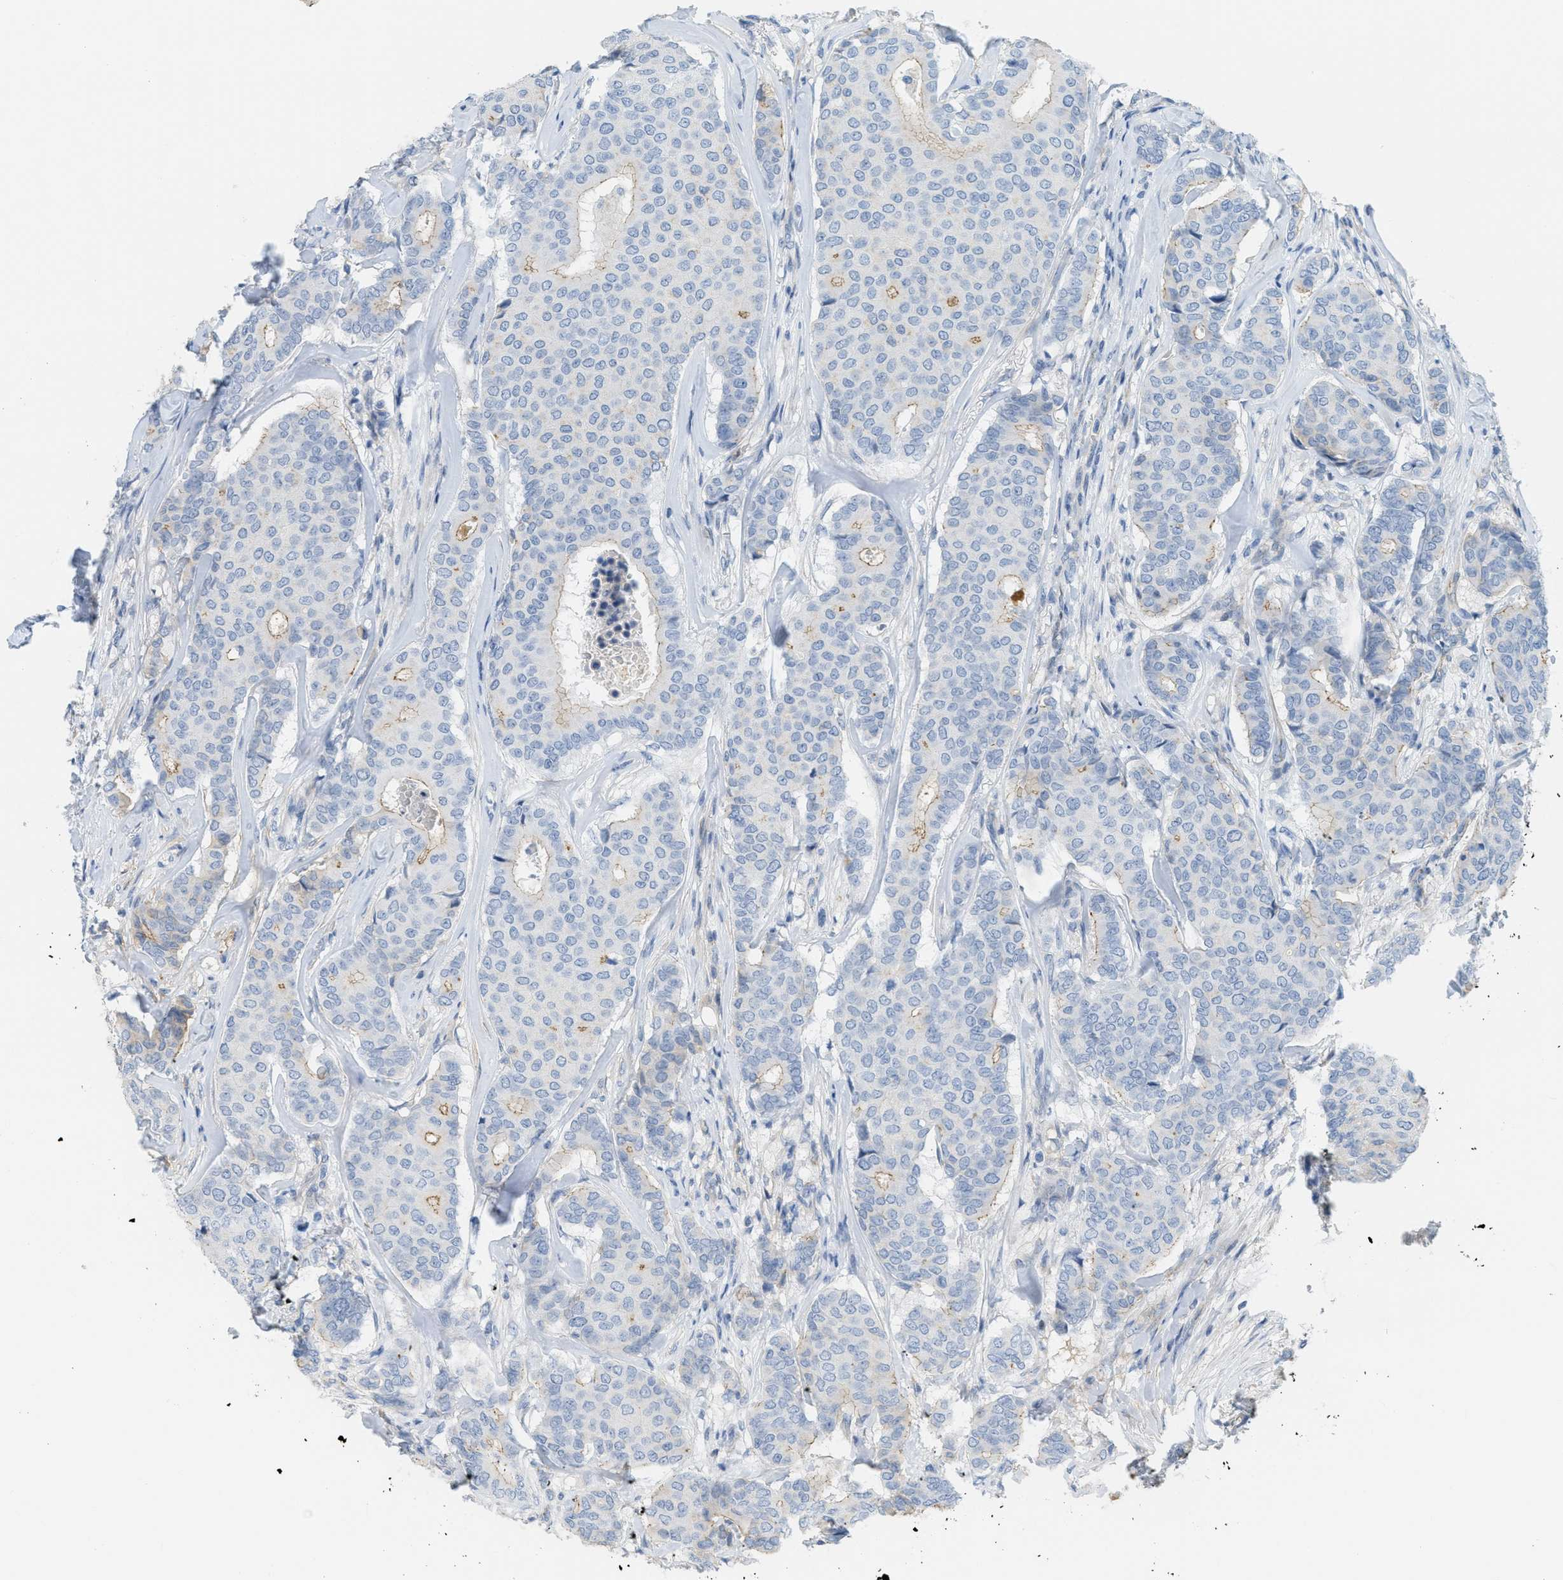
{"staining": {"intensity": "weak", "quantity": "<25%", "location": "cytoplasmic/membranous"}, "tissue": "breast cancer", "cell_type": "Tumor cells", "image_type": "cancer", "snomed": [{"axis": "morphology", "description": "Duct carcinoma"}, {"axis": "topography", "description": "Breast"}], "caption": "Tumor cells show no significant protein positivity in breast cancer (infiltrating ductal carcinoma).", "gene": "CRB3", "patient": {"sex": "female", "age": 75}}